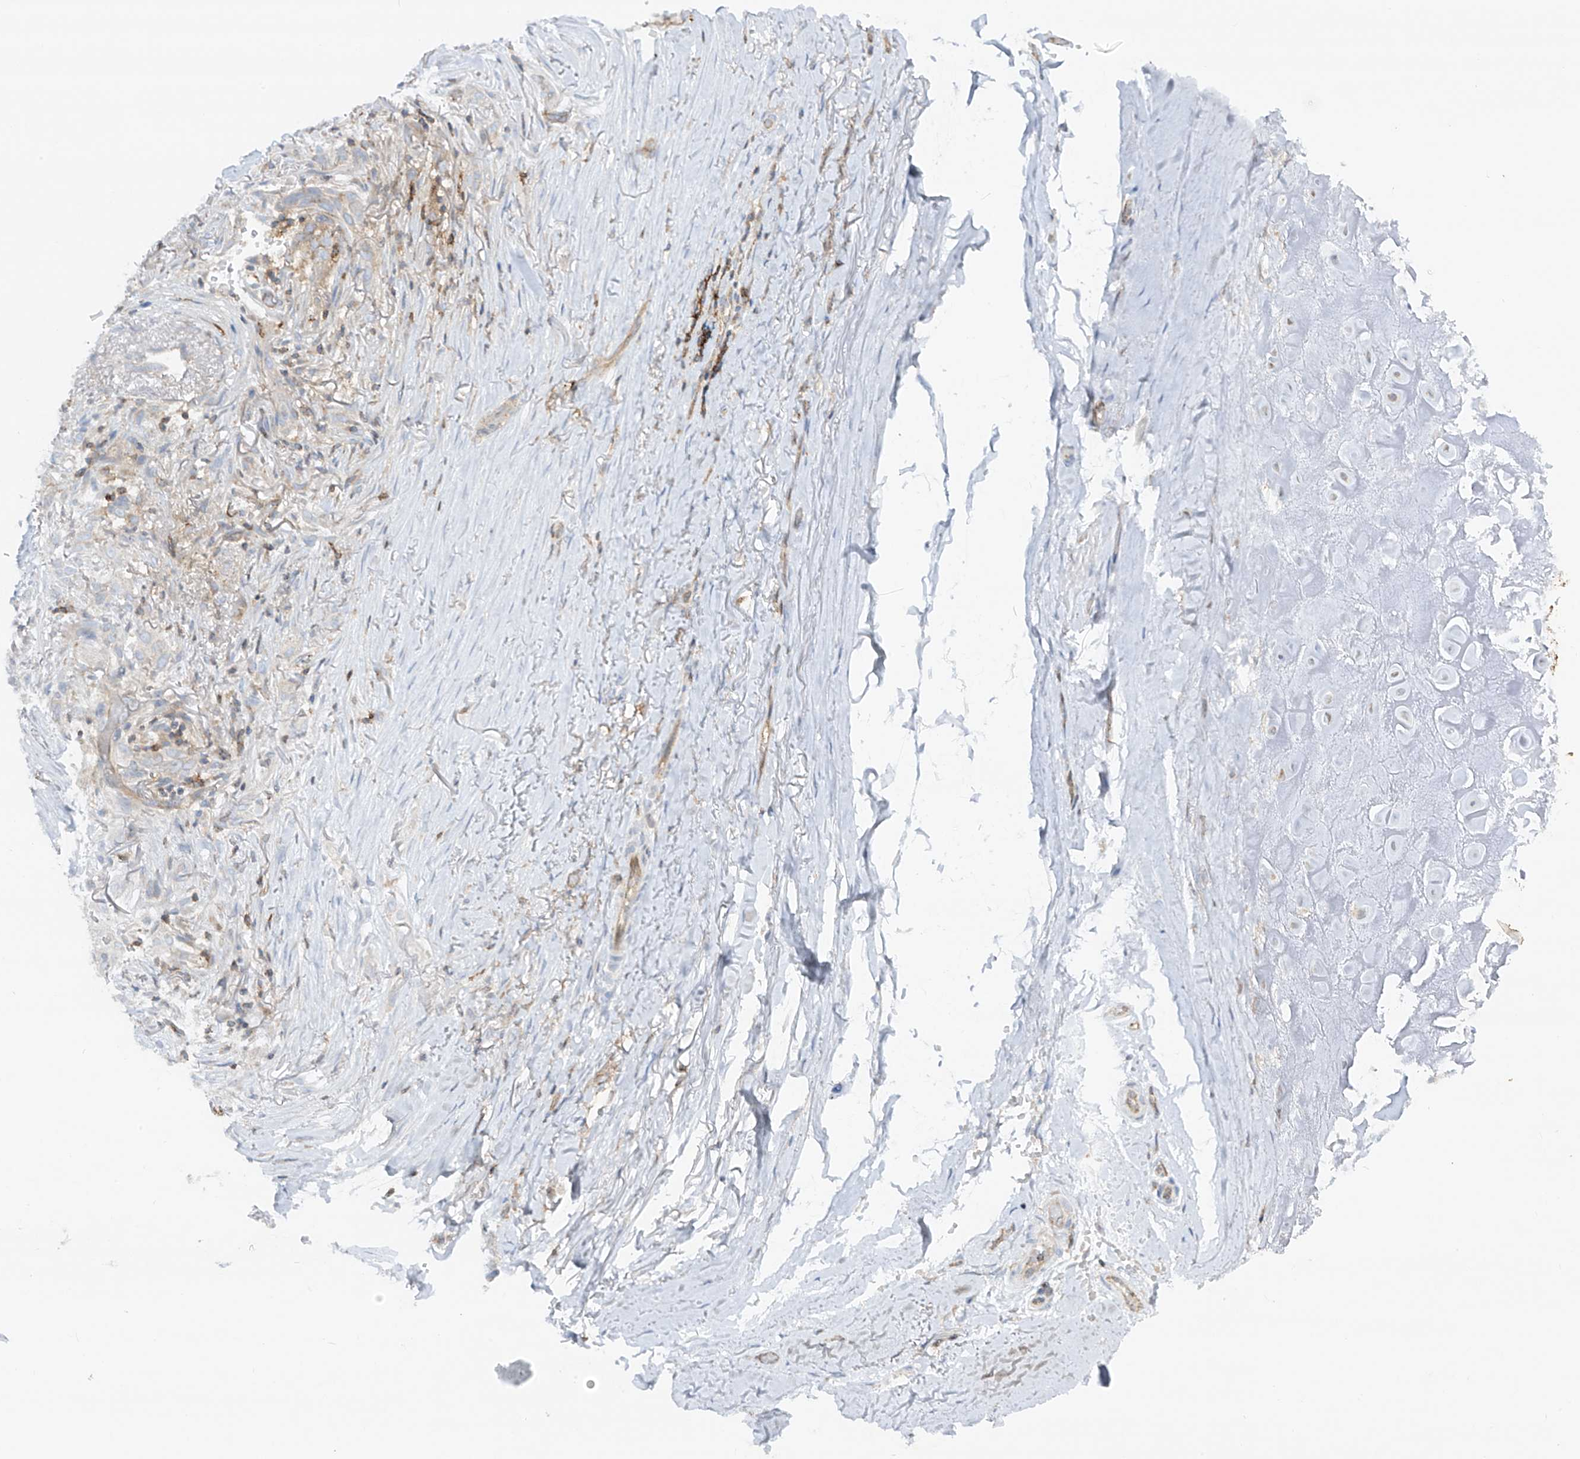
{"staining": {"intensity": "negative", "quantity": "none", "location": "none"}, "tissue": "adipose tissue", "cell_type": "Adipocytes", "image_type": "normal", "snomed": [{"axis": "morphology", "description": "Normal tissue, NOS"}, {"axis": "morphology", "description": "Basal cell carcinoma"}, {"axis": "topography", "description": "Skin"}], "caption": "Histopathology image shows no significant protein staining in adipocytes of benign adipose tissue.", "gene": "HLA", "patient": {"sex": "female", "age": 89}}